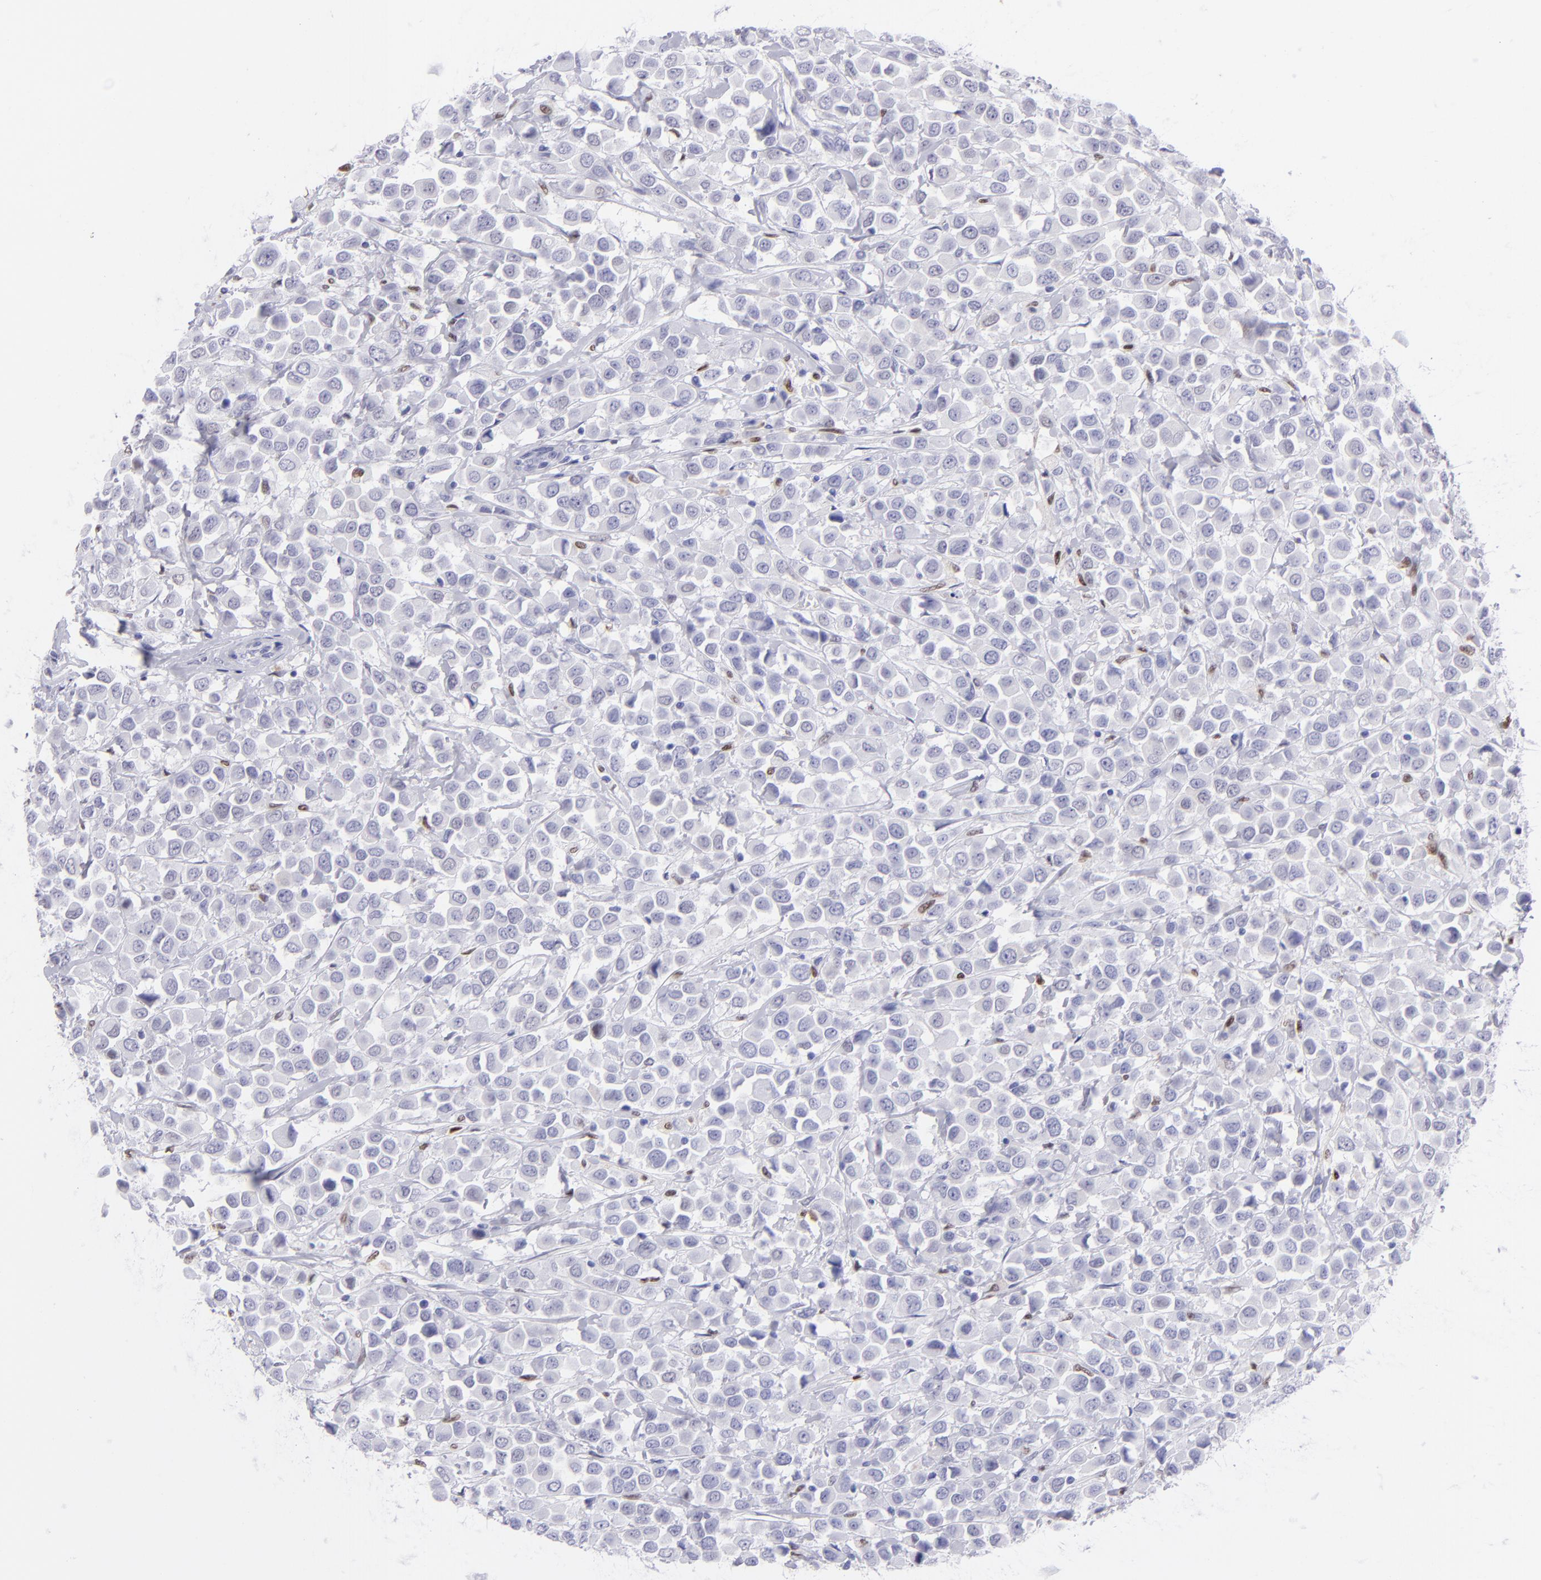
{"staining": {"intensity": "negative", "quantity": "none", "location": "none"}, "tissue": "breast cancer", "cell_type": "Tumor cells", "image_type": "cancer", "snomed": [{"axis": "morphology", "description": "Duct carcinoma"}, {"axis": "topography", "description": "Breast"}], "caption": "Tumor cells are negative for protein expression in human infiltrating ductal carcinoma (breast).", "gene": "MITF", "patient": {"sex": "female", "age": 61}}